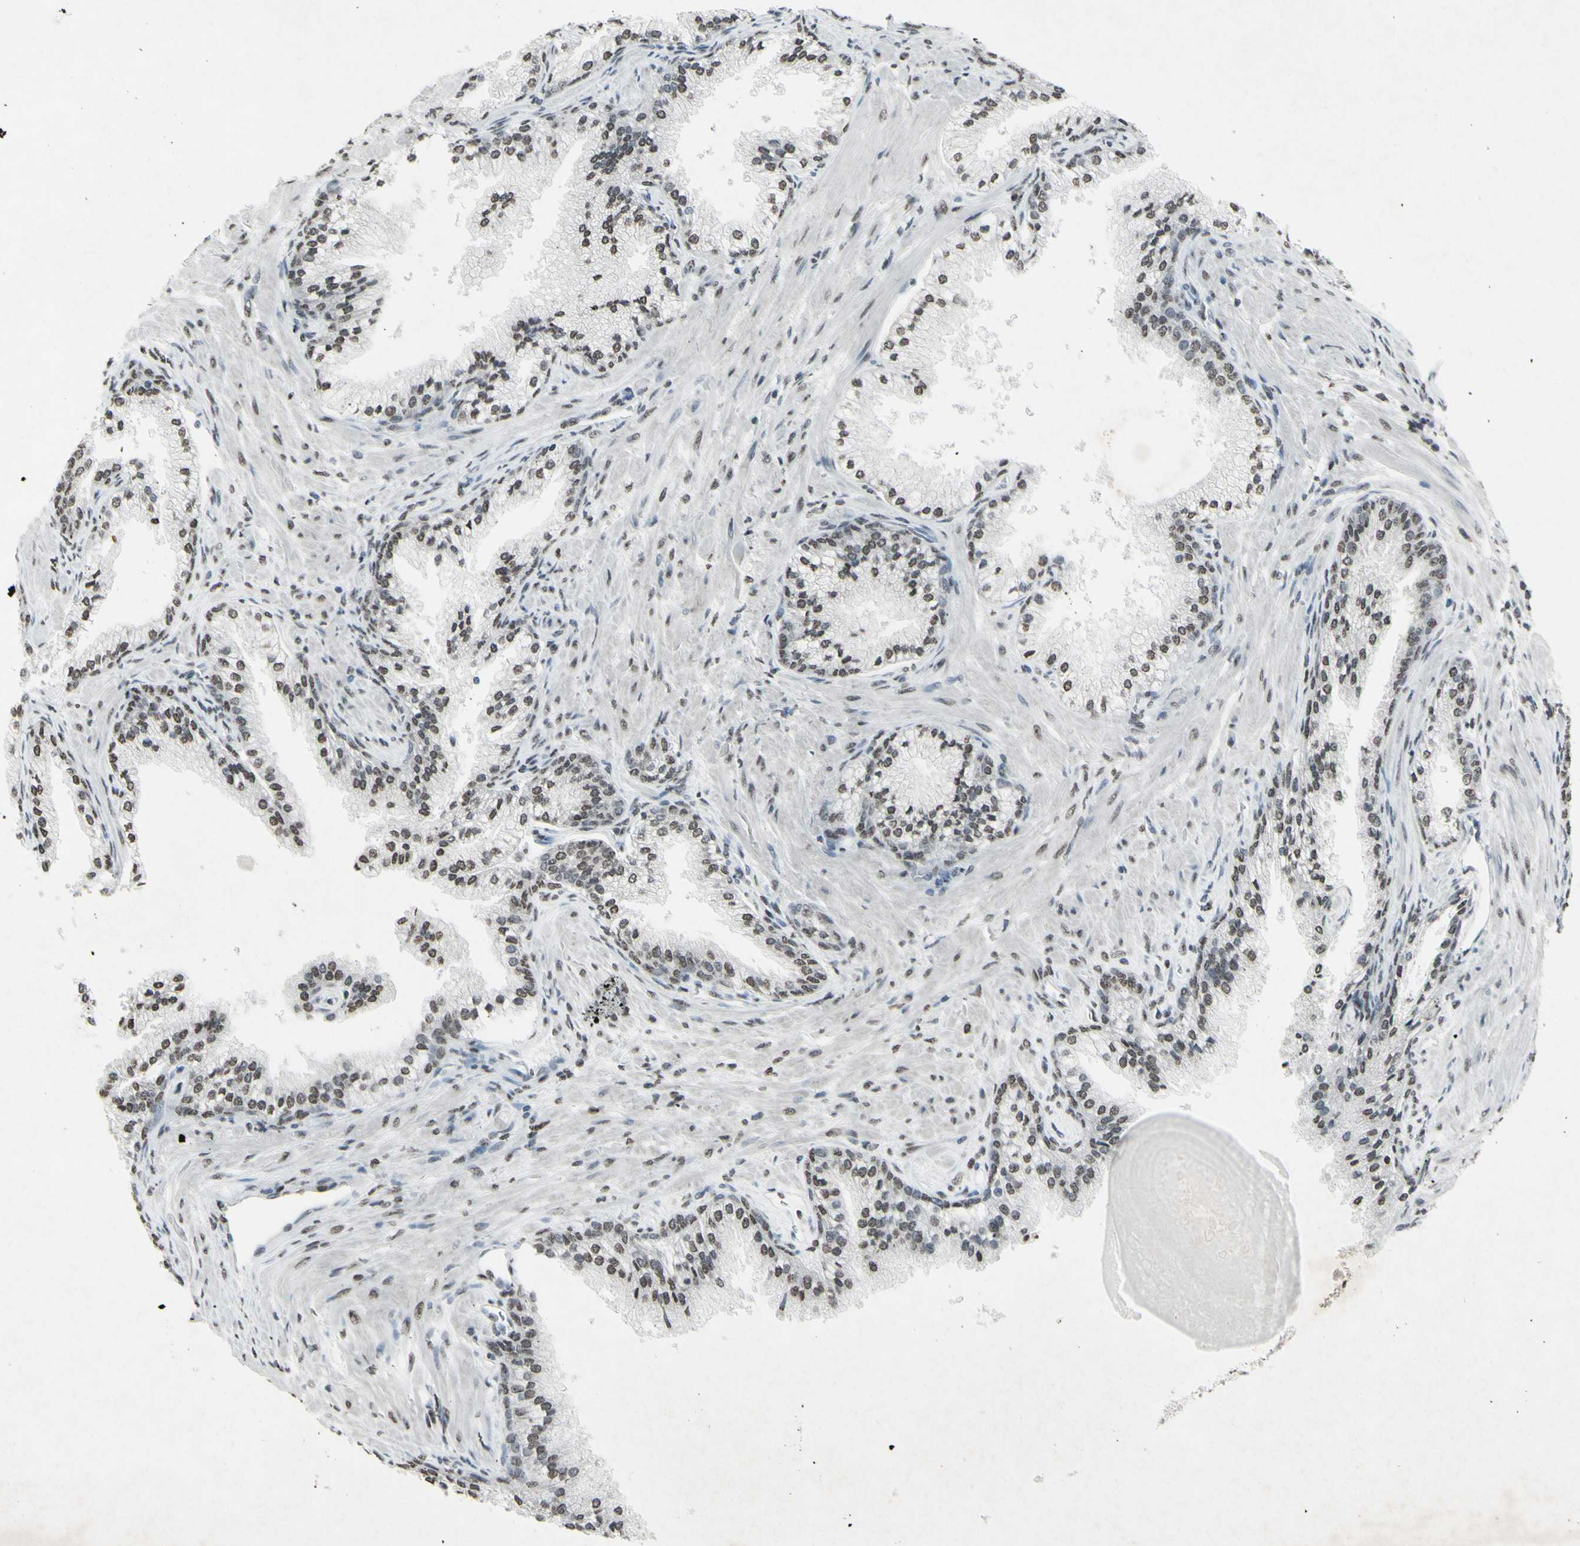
{"staining": {"intensity": "weak", "quantity": "25%-75%", "location": "nuclear"}, "tissue": "prostate cancer", "cell_type": "Tumor cells", "image_type": "cancer", "snomed": [{"axis": "morphology", "description": "Adenocarcinoma, High grade"}, {"axis": "topography", "description": "Prostate"}], "caption": "High-grade adenocarcinoma (prostate) stained with immunohistochemistry (IHC) shows weak nuclear staining in approximately 25%-75% of tumor cells.", "gene": "CD79B", "patient": {"sex": "male", "age": 58}}